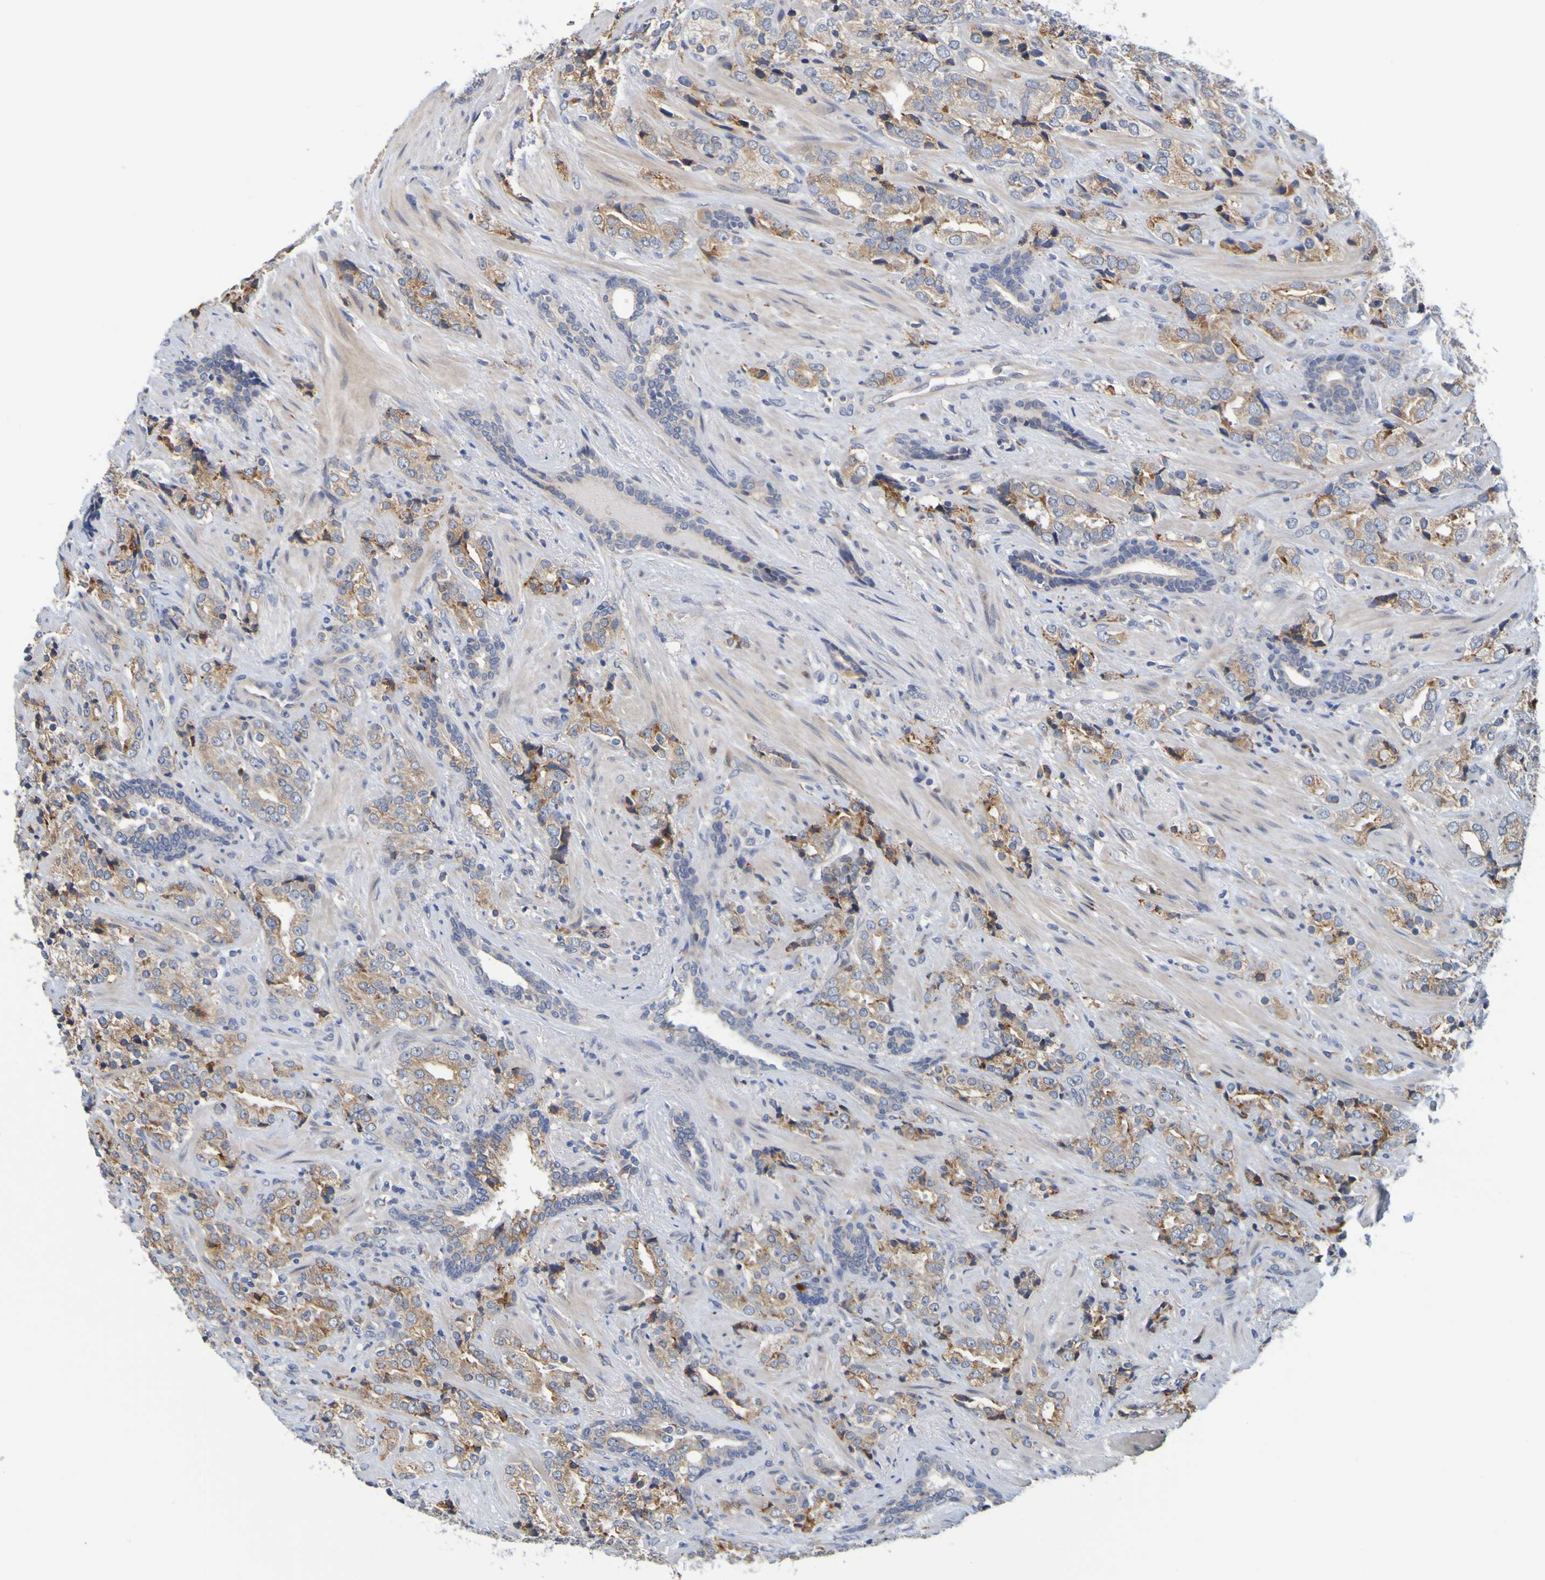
{"staining": {"intensity": "moderate", "quantity": ">75%", "location": "cytoplasmic/membranous"}, "tissue": "prostate cancer", "cell_type": "Tumor cells", "image_type": "cancer", "snomed": [{"axis": "morphology", "description": "Adenocarcinoma, High grade"}, {"axis": "topography", "description": "Prostate"}], "caption": "This is a photomicrograph of IHC staining of prostate high-grade adenocarcinoma, which shows moderate staining in the cytoplasmic/membranous of tumor cells.", "gene": "SIL1", "patient": {"sex": "male", "age": 71}}